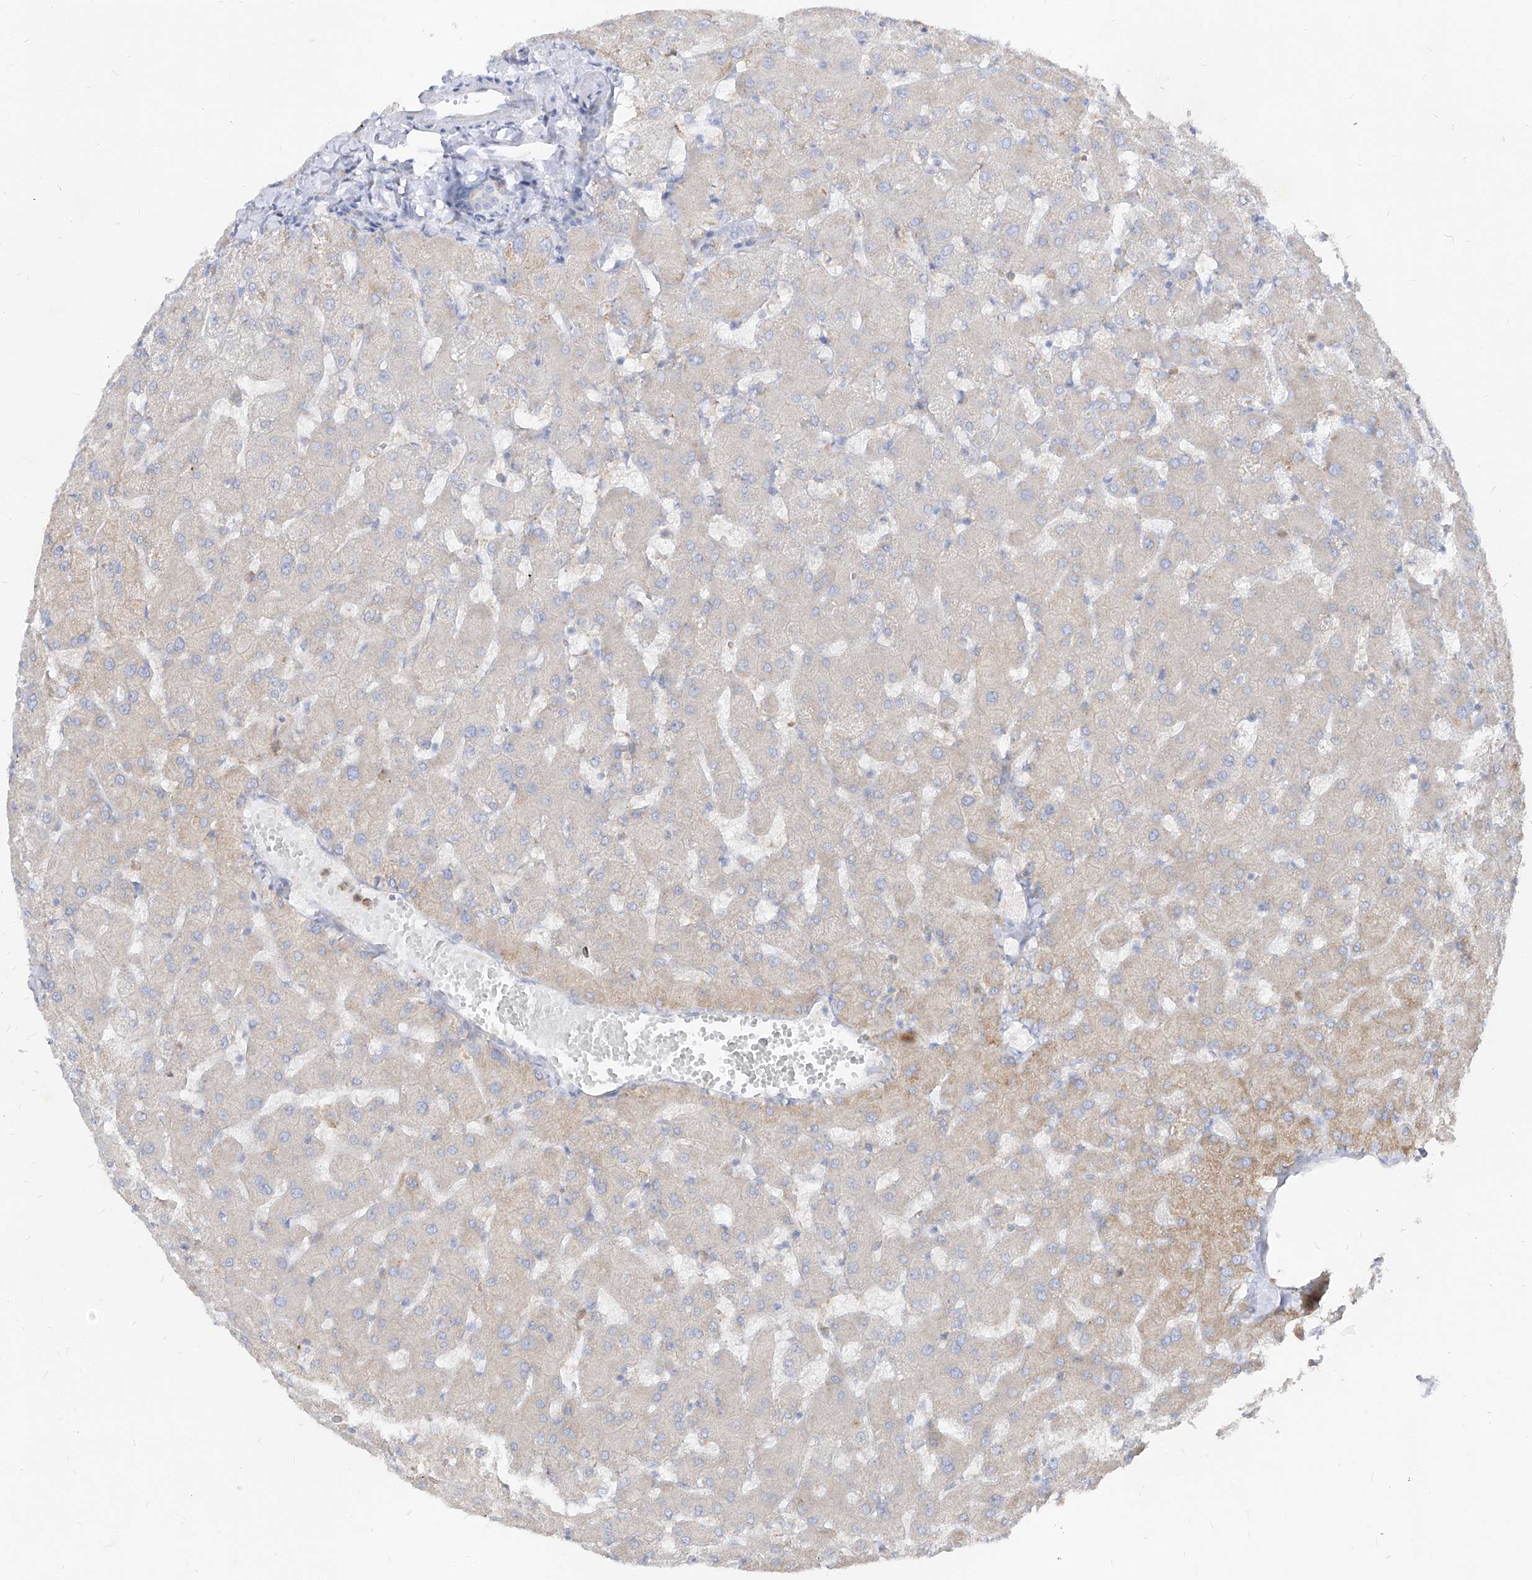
{"staining": {"intensity": "negative", "quantity": "none", "location": "none"}, "tissue": "liver", "cell_type": "Cholangiocytes", "image_type": "normal", "snomed": [{"axis": "morphology", "description": "Normal tissue, NOS"}, {"axis": "topography", "description": "Liver"}], "caption": "An IHC micrograph of normal liver is shown. There is no staining in cholangiocytes of liver.", "gene": "RBFOX3", "patient": {"sex": "female", "age": 63}}